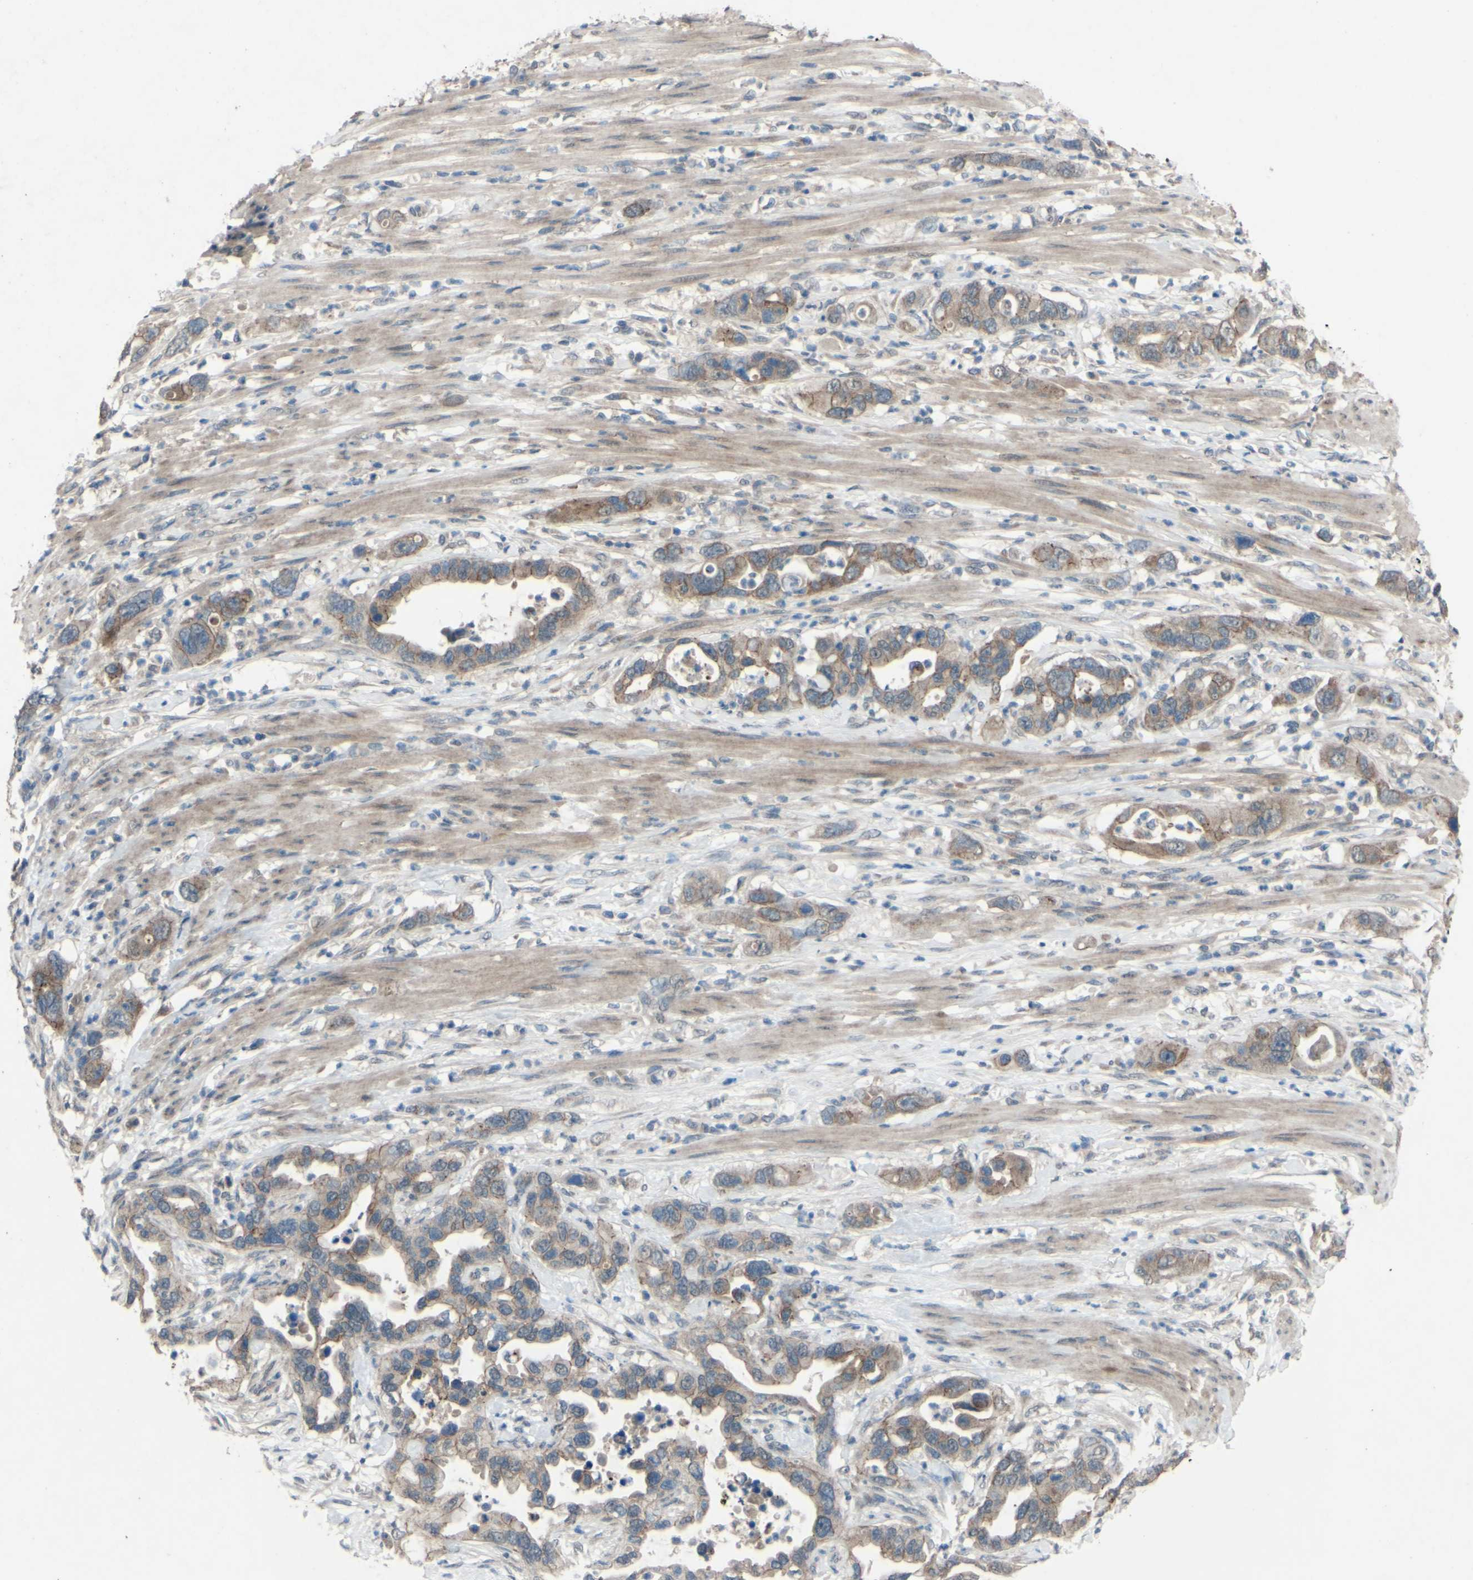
{"staining": {"intensity": "moderate", "quantity": ">75%", "location": "cytoplasmic/membranous"}, "tissue": "pancreatic cancer", "cell_type": "Tumor cells", "image_type": "cancer", "snomed": [{"axis": "morphology", "description": "Adenocarcinoma, NOS"}, {"axis": "topography", "description": "Pancreas"}], "caption": "This micrograph exhibits IHC staining of pancreatic cancer (adenocarcinoma), with medium moderate cytoplasmic/membranous expression in about >75% of tumor cells.", "gene": "CDCP1", "patient": {"sex": "female", "age": 71}}